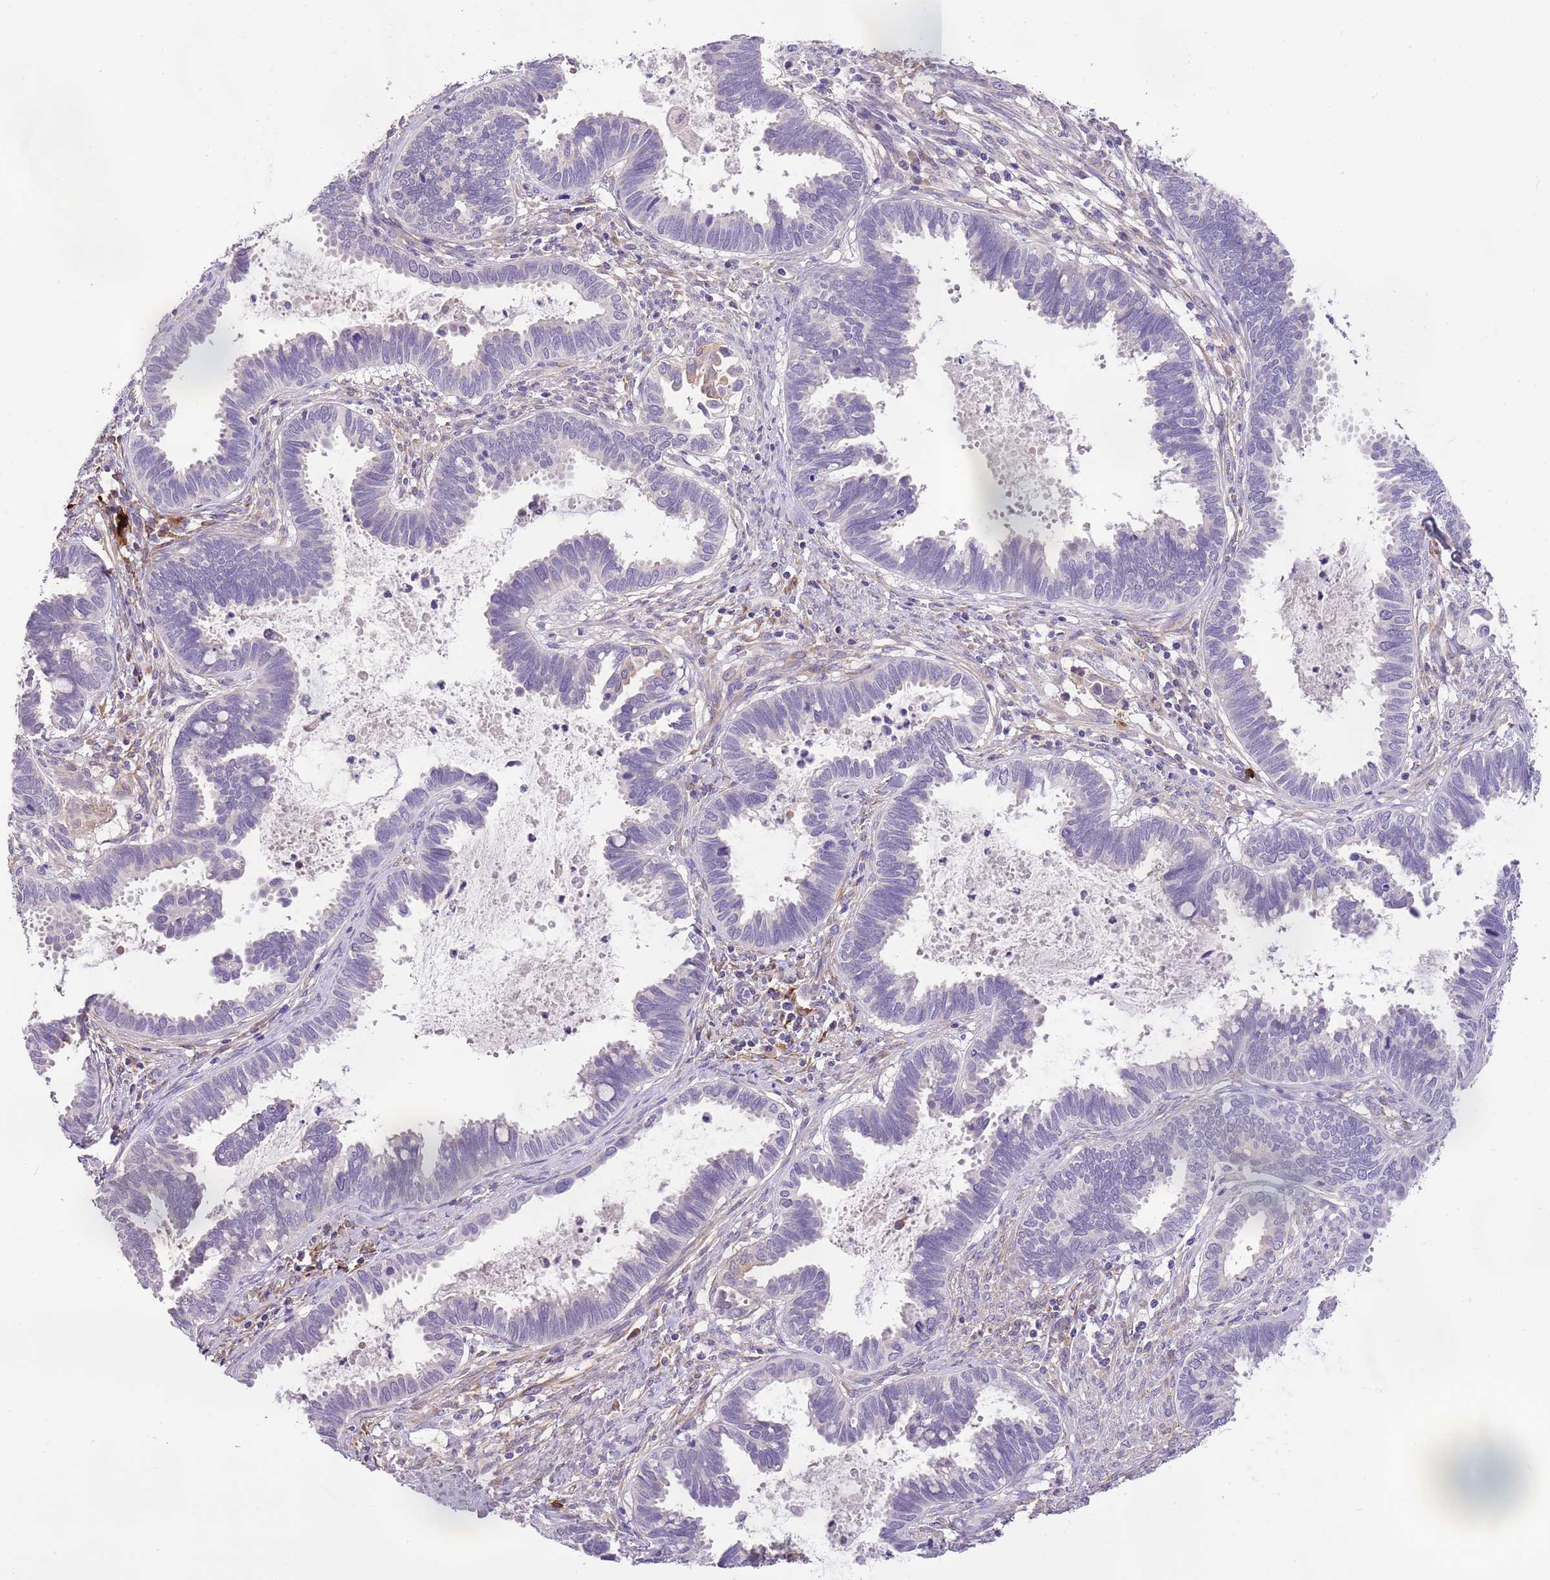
{"staining": {"intensity": "negative", "quantity": "none", "location": "none"}, "tissue": "cervical cancer", "cell_type": "Tumor cells", "image_type": "cancer", "snomed": [{"axis": "morphology", "description": "Adenocarcinoma, NOS"}, {"axis": "topography", "description": "Cervix"}], "caption": "Immunohistochemical staining of human adenocarcinoma (cervical) displays no significant expression in tumor cells.", "gene": "RFK", "patient": {"sex": "female", "age": 37}}